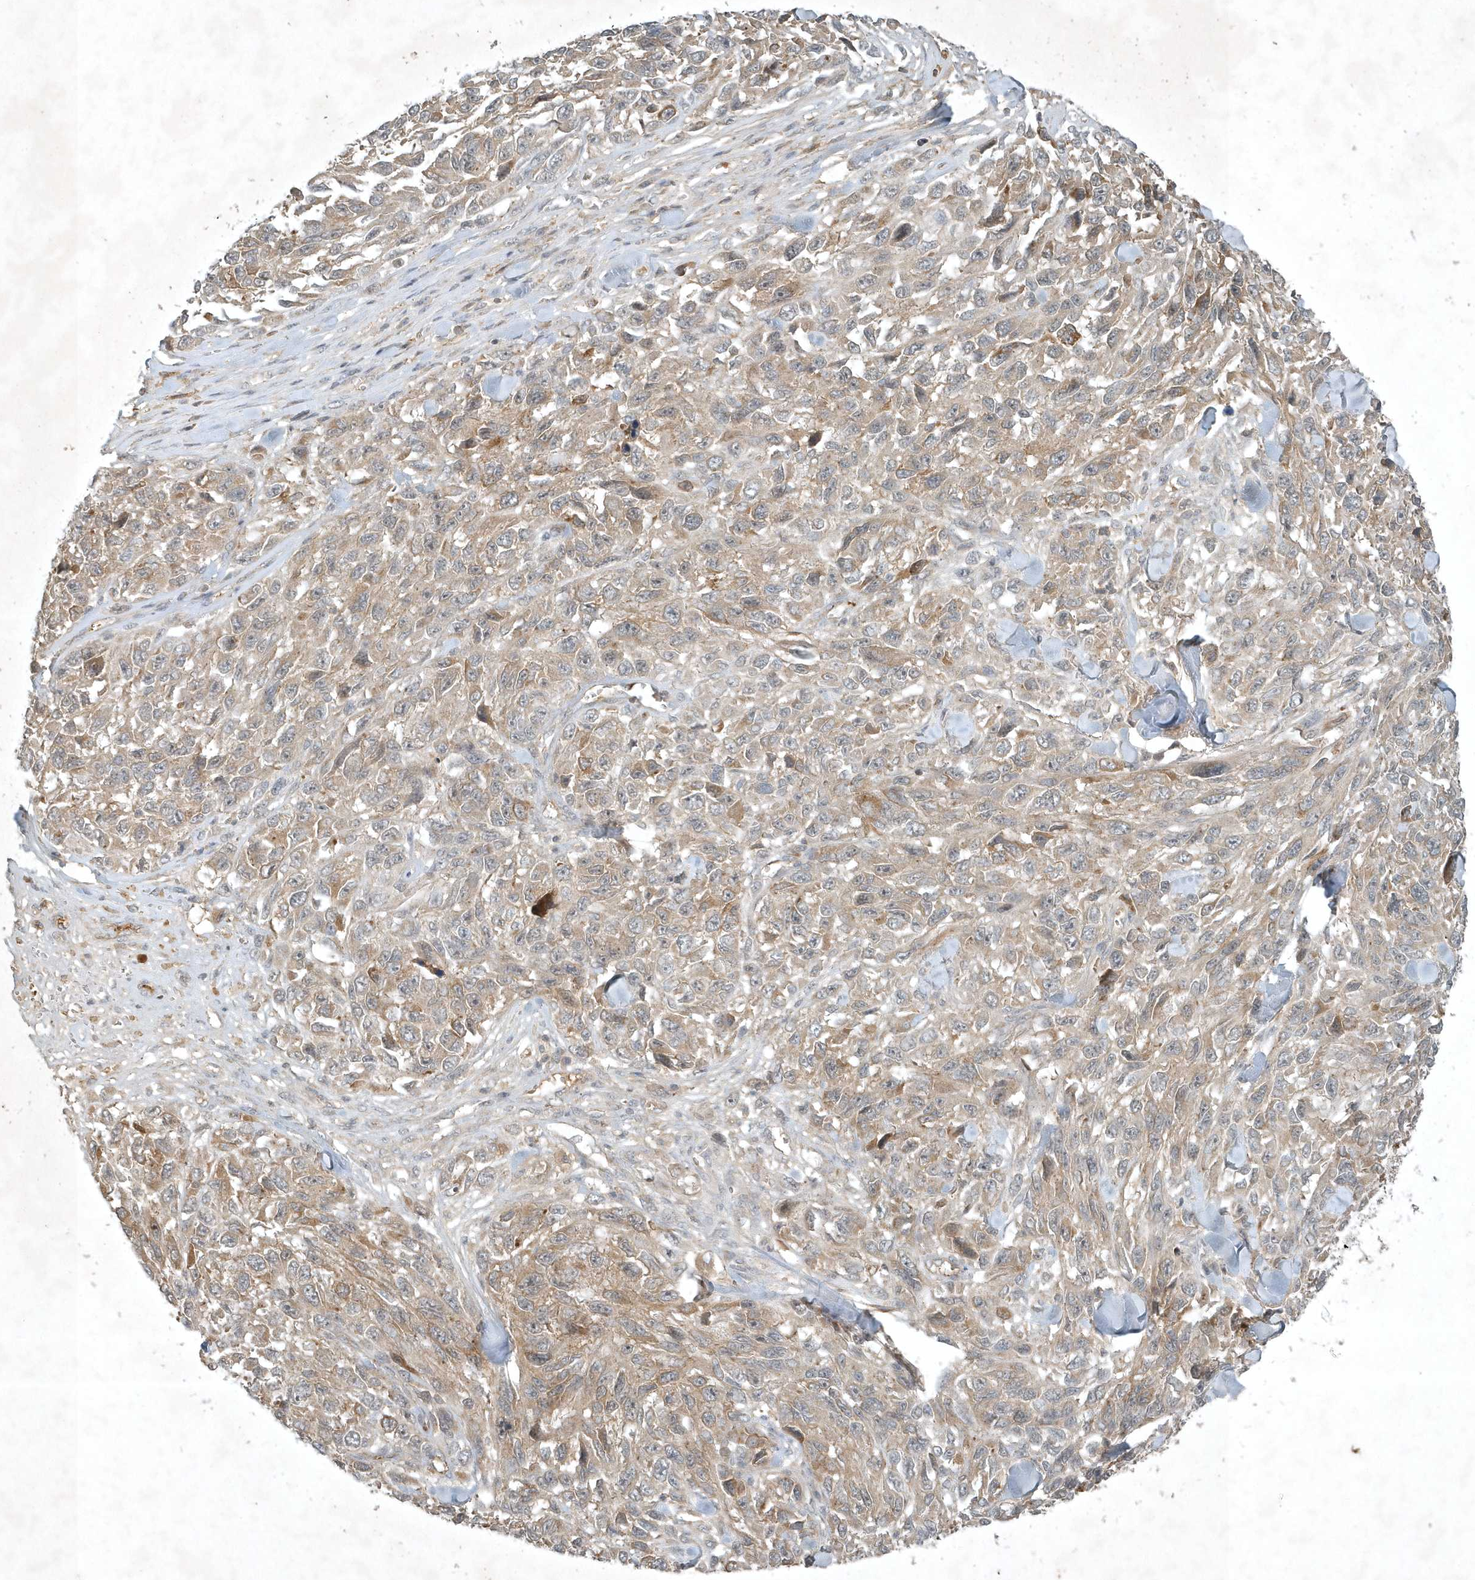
{"staining": {"intensity": "weak", "quantity": "<25%", "location": "cytoplasmic/membranous"}, "tissue": "melanoma", "cell_type": "Tumor cells", "image_type": "cancer", "snomed": [{"axis": "morphology", "description": "Malignant melanoma, NOS"}, {"axis": "topography", "description": "Skin"}], "caption": "Immunohistochemical staining of human melanoma demonstrates no significant expression in tumor cells.", "gene": "TNFAIP6", "patient": {"sex": "female", "age": 96}}